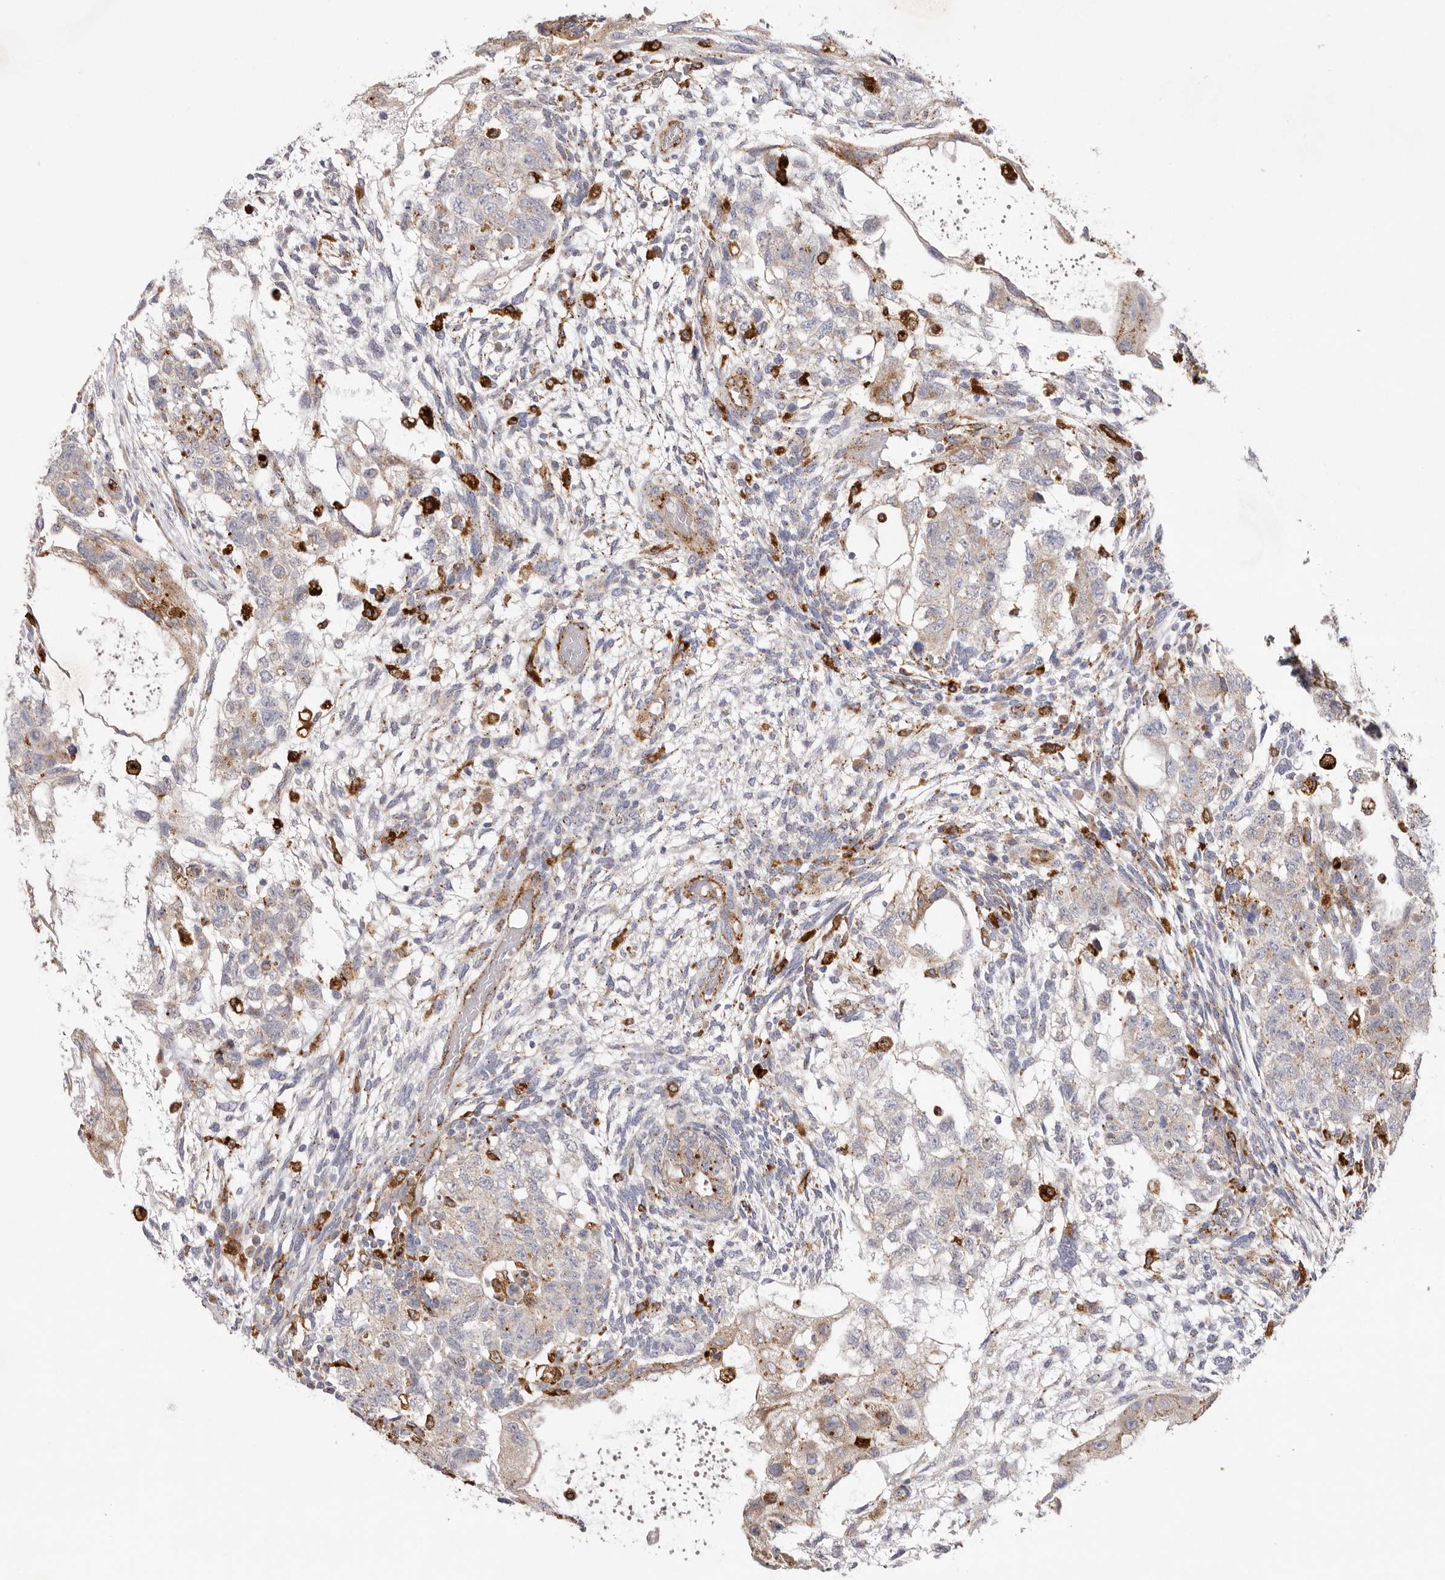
{"staining": {"intensity": "weak", "quantity": "25%-75%", "location": "cytoplasmic/membranous"}, "tissue": "testis cancer", "cell_type": "Tumor cells", "image_type": "cancer", "snomed": [{"axis": "morphology", "description": "Normal tissue, NOS"}, {"axis": "morphology", "description": "Carcinoma, Embryonal, NOS"}, {"axis": "topography", "description": "Testis"}], "caption": "Protein expression by IHC demonstrates weak cytoplasmic/membranous expression in about 25%-75% of tumor cells in testis cancer. The staining was performed using DAB (3,3'-diaminobenzidine) to visualize the protein expression in brown, while the nuclei were stained in blue with hematoxylin (Magnification: 20x).", "gene": "GRN", "patient": {"sex": "male", "age": 36}}